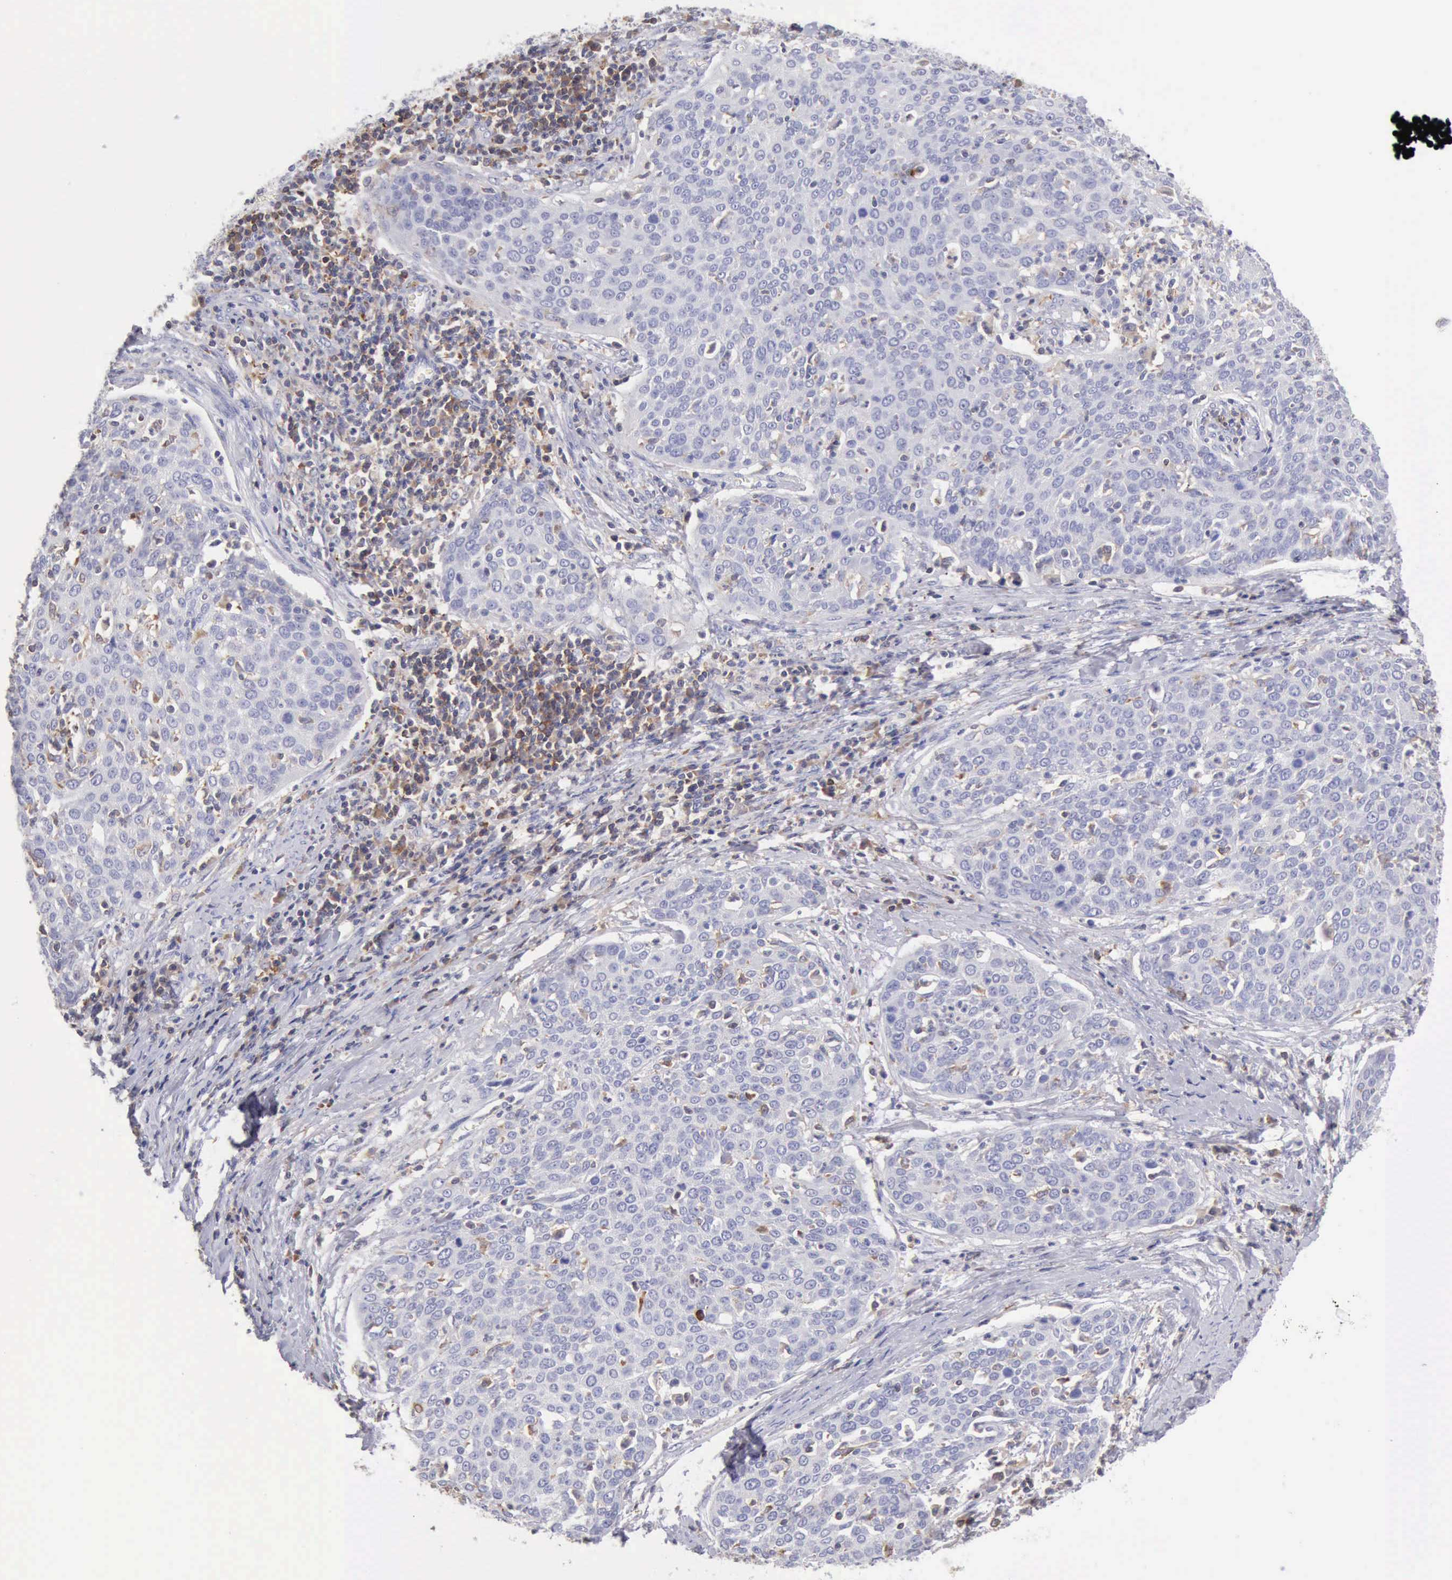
{"staining": {"intensity": "negative", "quantity": "none", "location": "none"}, "tissue": "cervical cancer", "cell_type": "Tumor cells", "image_type": "cancer", "snomed": [{"axis": "morphology", "description": "Squamous cell carcinoma, NOS"}, {"axis": "topography", "description": "Cervix"}], "caption": "Tumor cells are negative for protein expression in human squamous cell carcinoma (cervical). Nuclei are stained in blue.", "gene": "SASH3", "patient": {"sex": "female", "age": 38}}